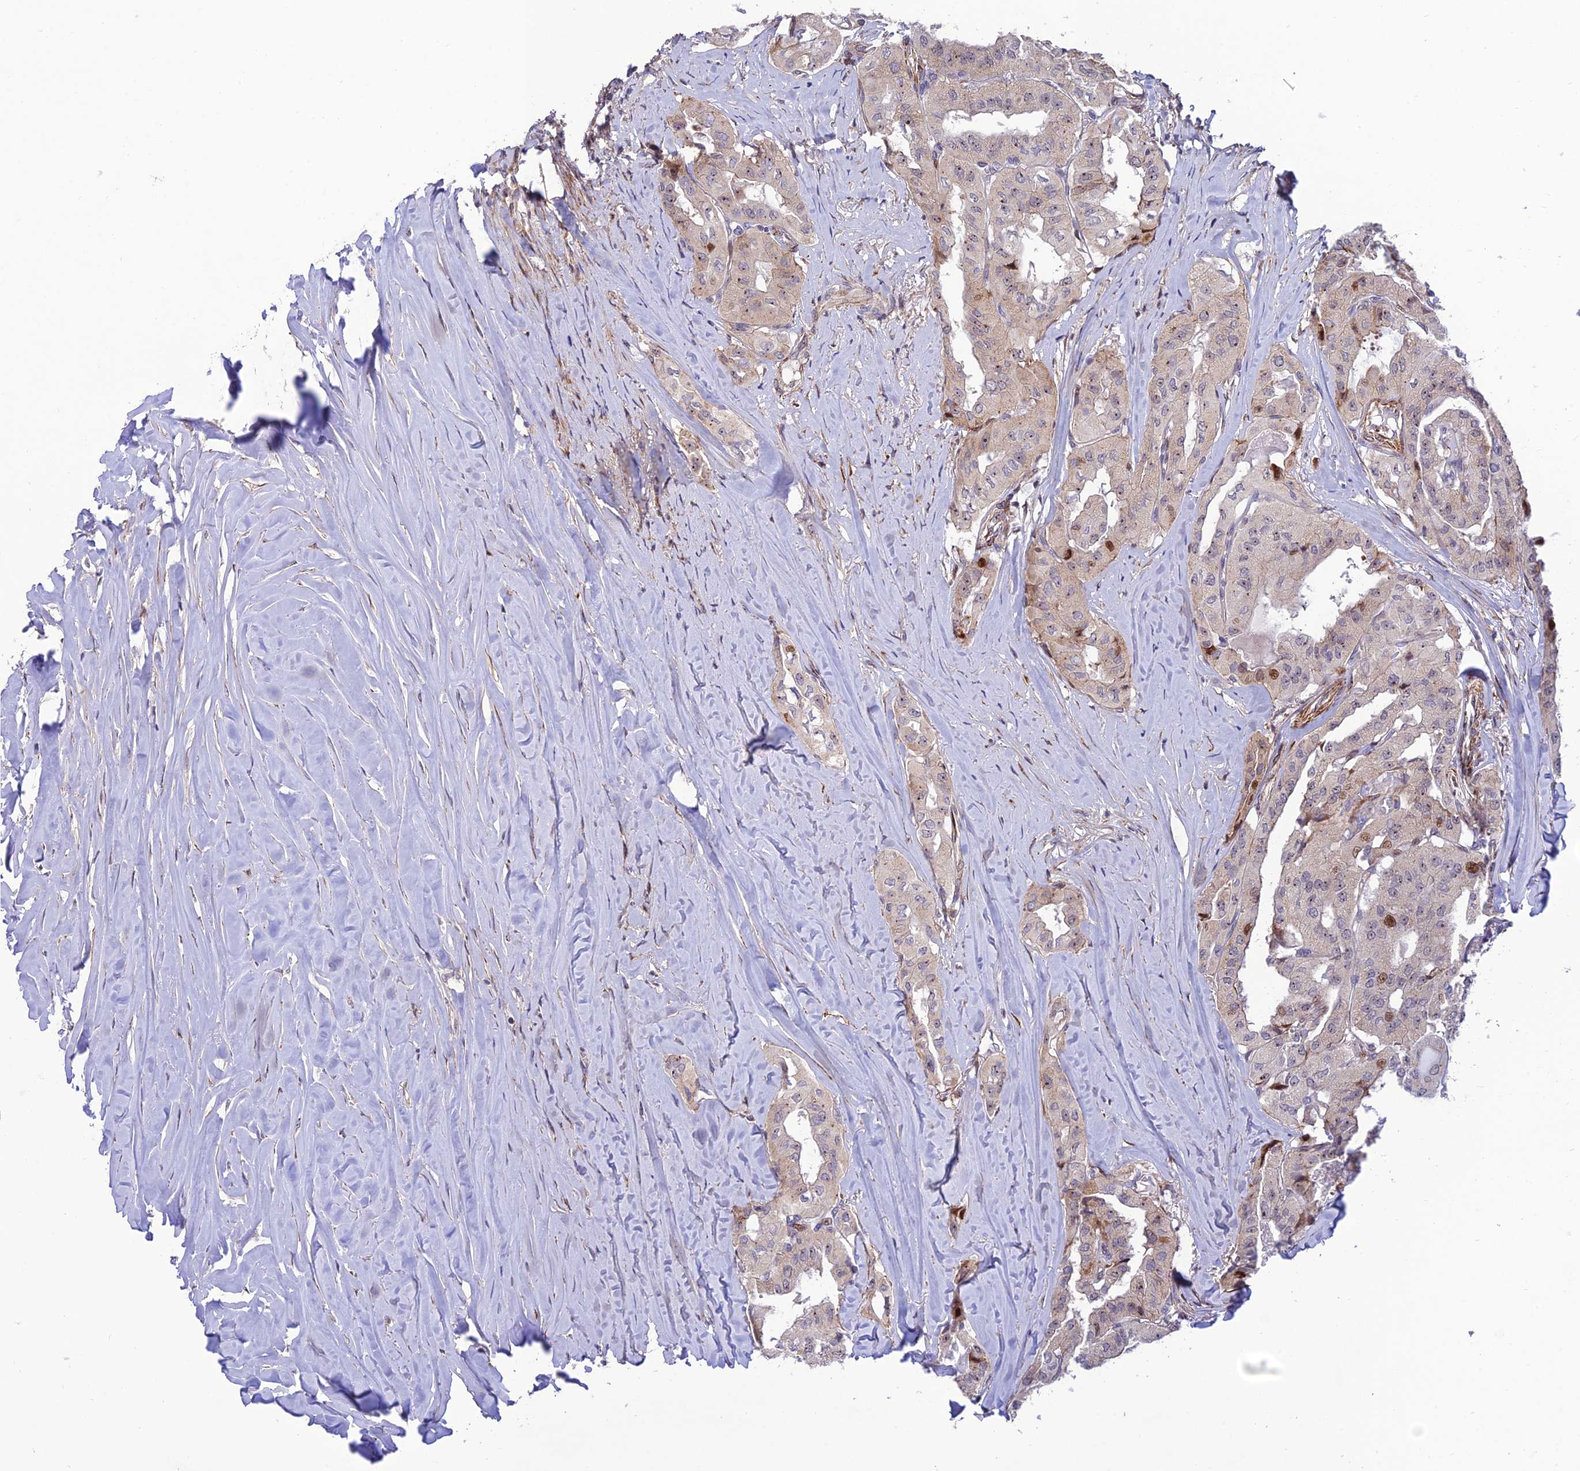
{"staining": {"intensity": "weak", "quantity": "<25%", "location": "cytoplasmic/membranous,nuclear"}, "tissue": "thyroid cancer", "cell_type": "Tumor cells", "image_type": "cancer", "snomed": [{"axis": "morphology", "description": "Papillary adenocarcinoma, NOS"}, {"axis": "topography", "description": "Thyroid gland"}], "caption": "Papillary adenocarcinoma (thyroid) stained for a protein using IHC displays no staining tumor cells.", "gene": "KBTBD7", "patient": {"sex": "female", "age": 59}}